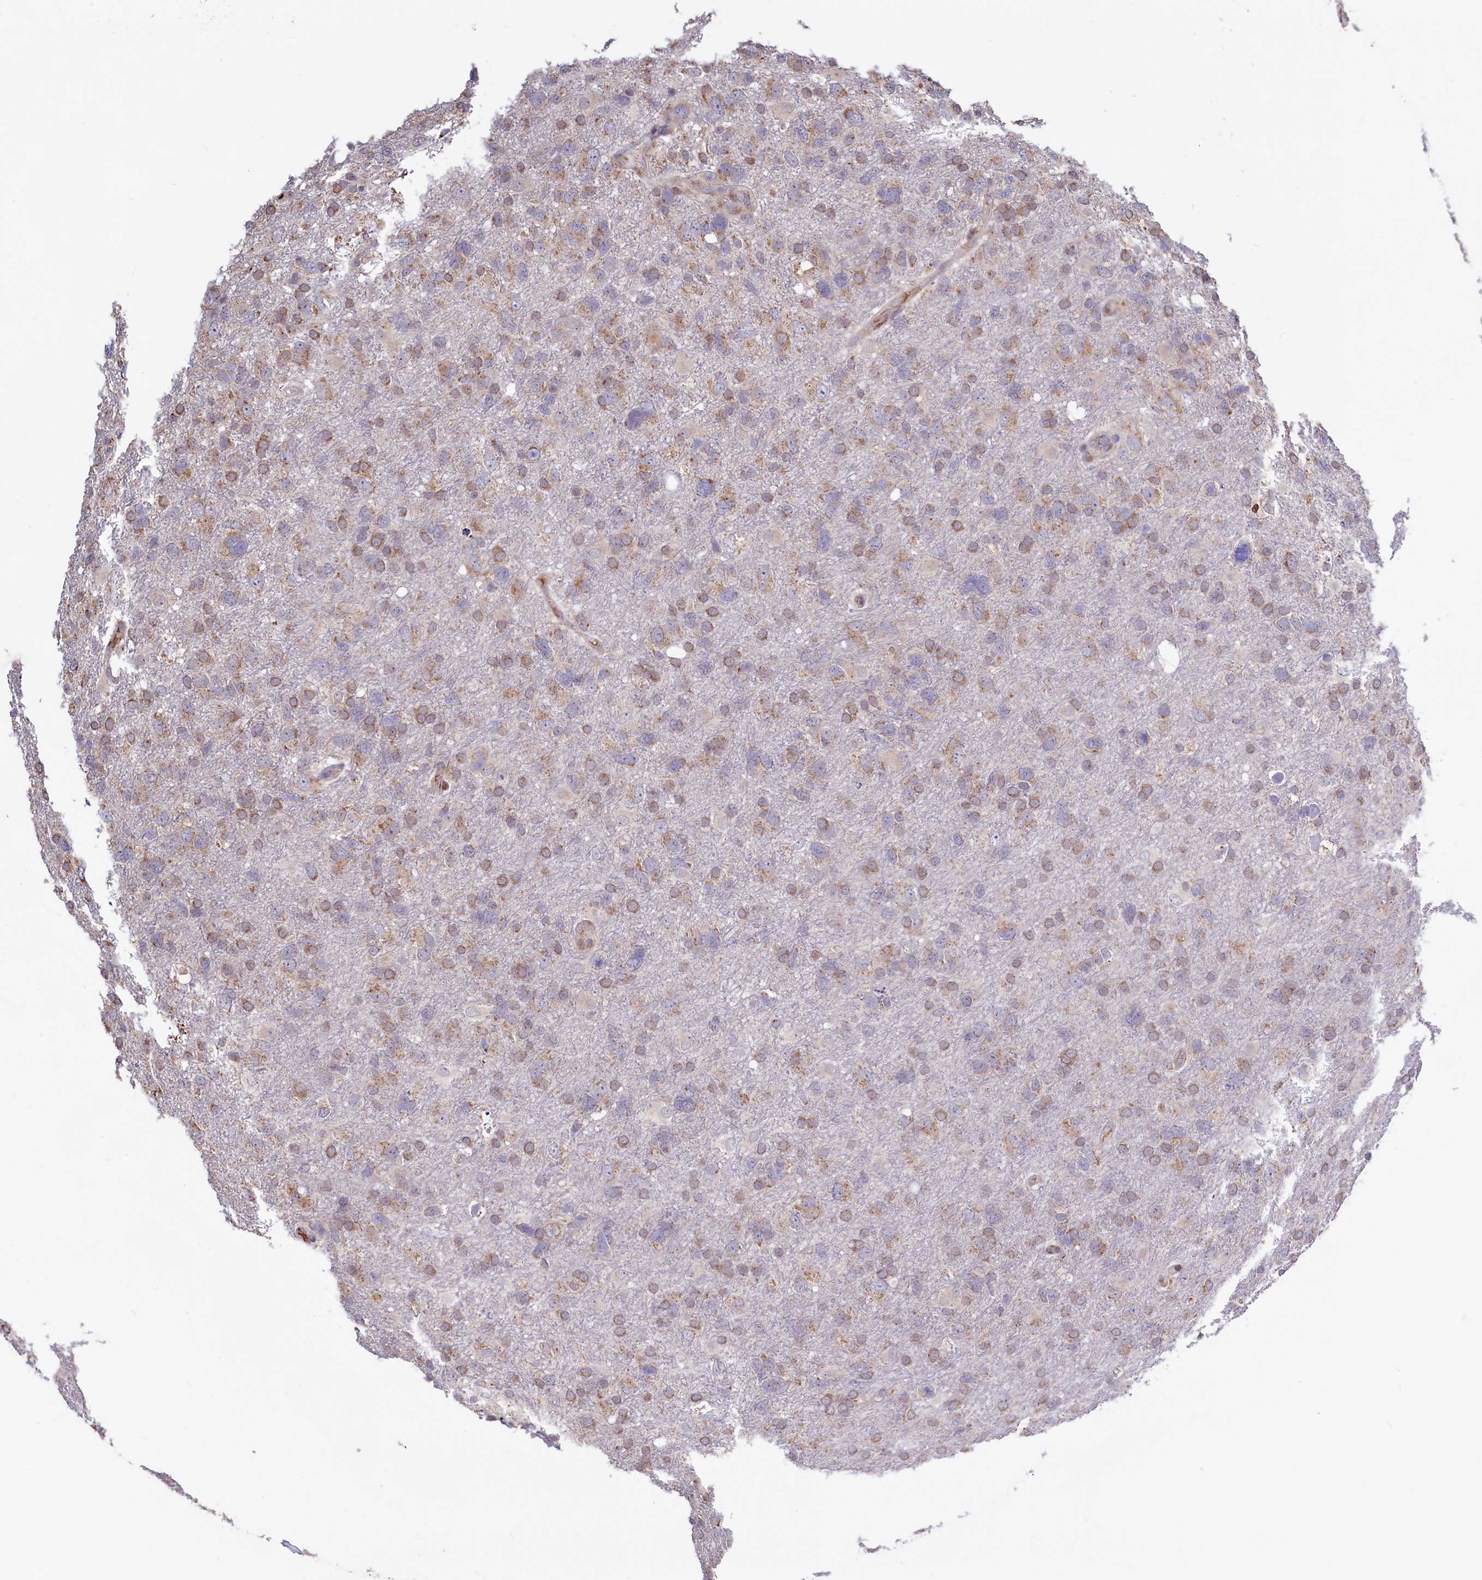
{"staining": {"intensity": "moderate", "quantity": "25%-75%", "location": "cytoplasmic/membranous"}, "tissue": "glioma", "cell_type": "Tumor cells", "image_type": "cancer", "snomed": [{"axis": "morphology", "description": "Glioma, malignant, High grade"}, {"axis": "topography", "description": "Brain"}], "caption": "An image showing moderate cytoplasmic/membranous positivity in about 25%-75% of tumor cells in glioma, as visualized by brown immunohistochemical staining.", "gene": "SEC24C", "patient": {"sex": "male", "age": 61}}